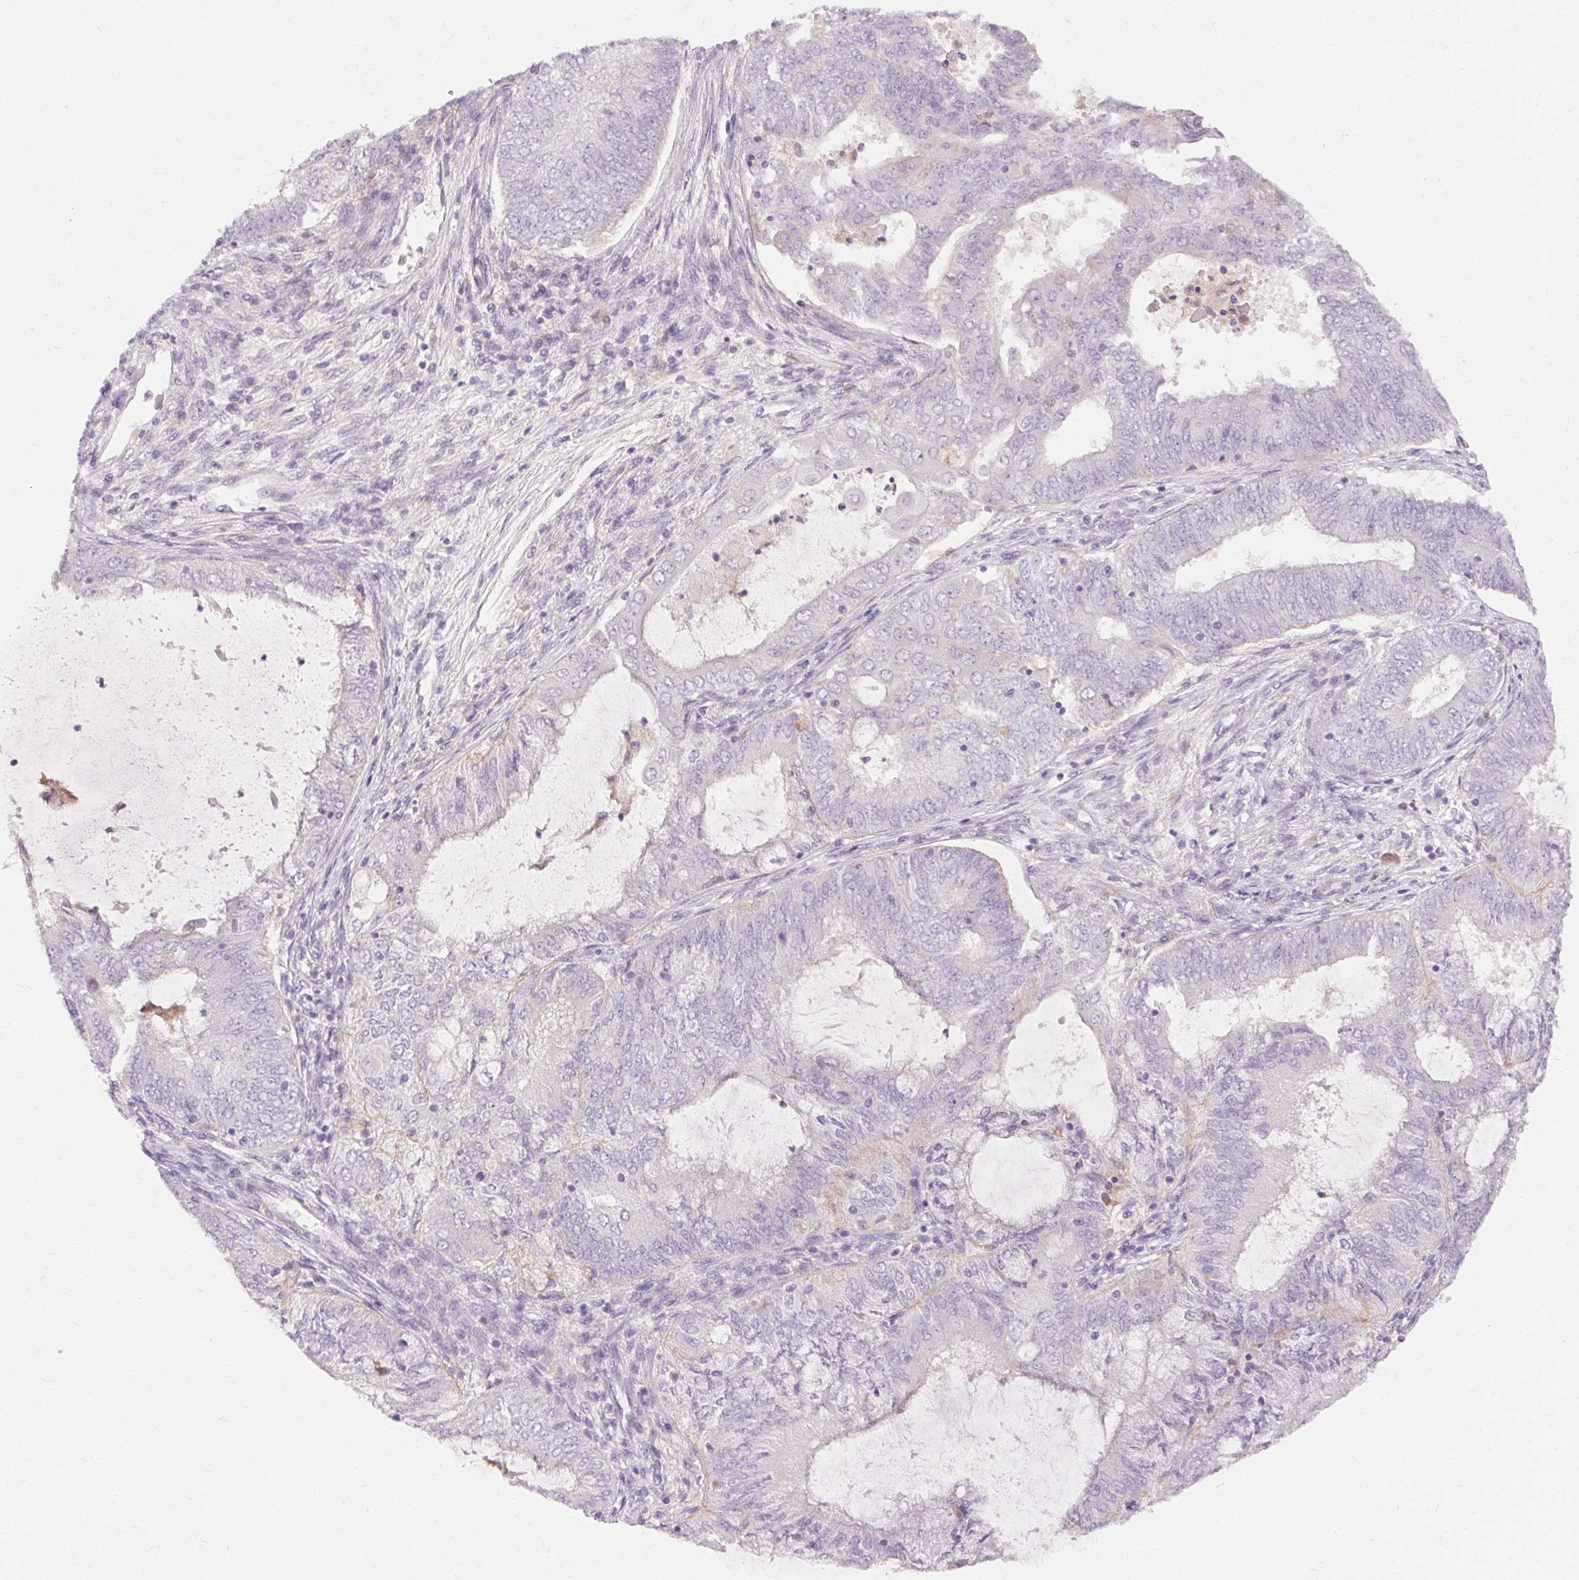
{"staining": {"intensity": "negative", "quantity": "none", "location": "none"}, "tissue": "endometrial cancer", "cell_type": "Tumor cells", "image_type": "cancer", "snomed": [{"axis": "morphology", "description": "Adenocarcinoma, NOS"}, {"axis": "topography", "description": "Endometrium"}], "caption": "A histopathology image of human endometrial cancer (adenocarcinoma) is negative for staining in tumor cells.", "gene": "TM6SF1", "patient": {"sex": "female", "age": 62}}